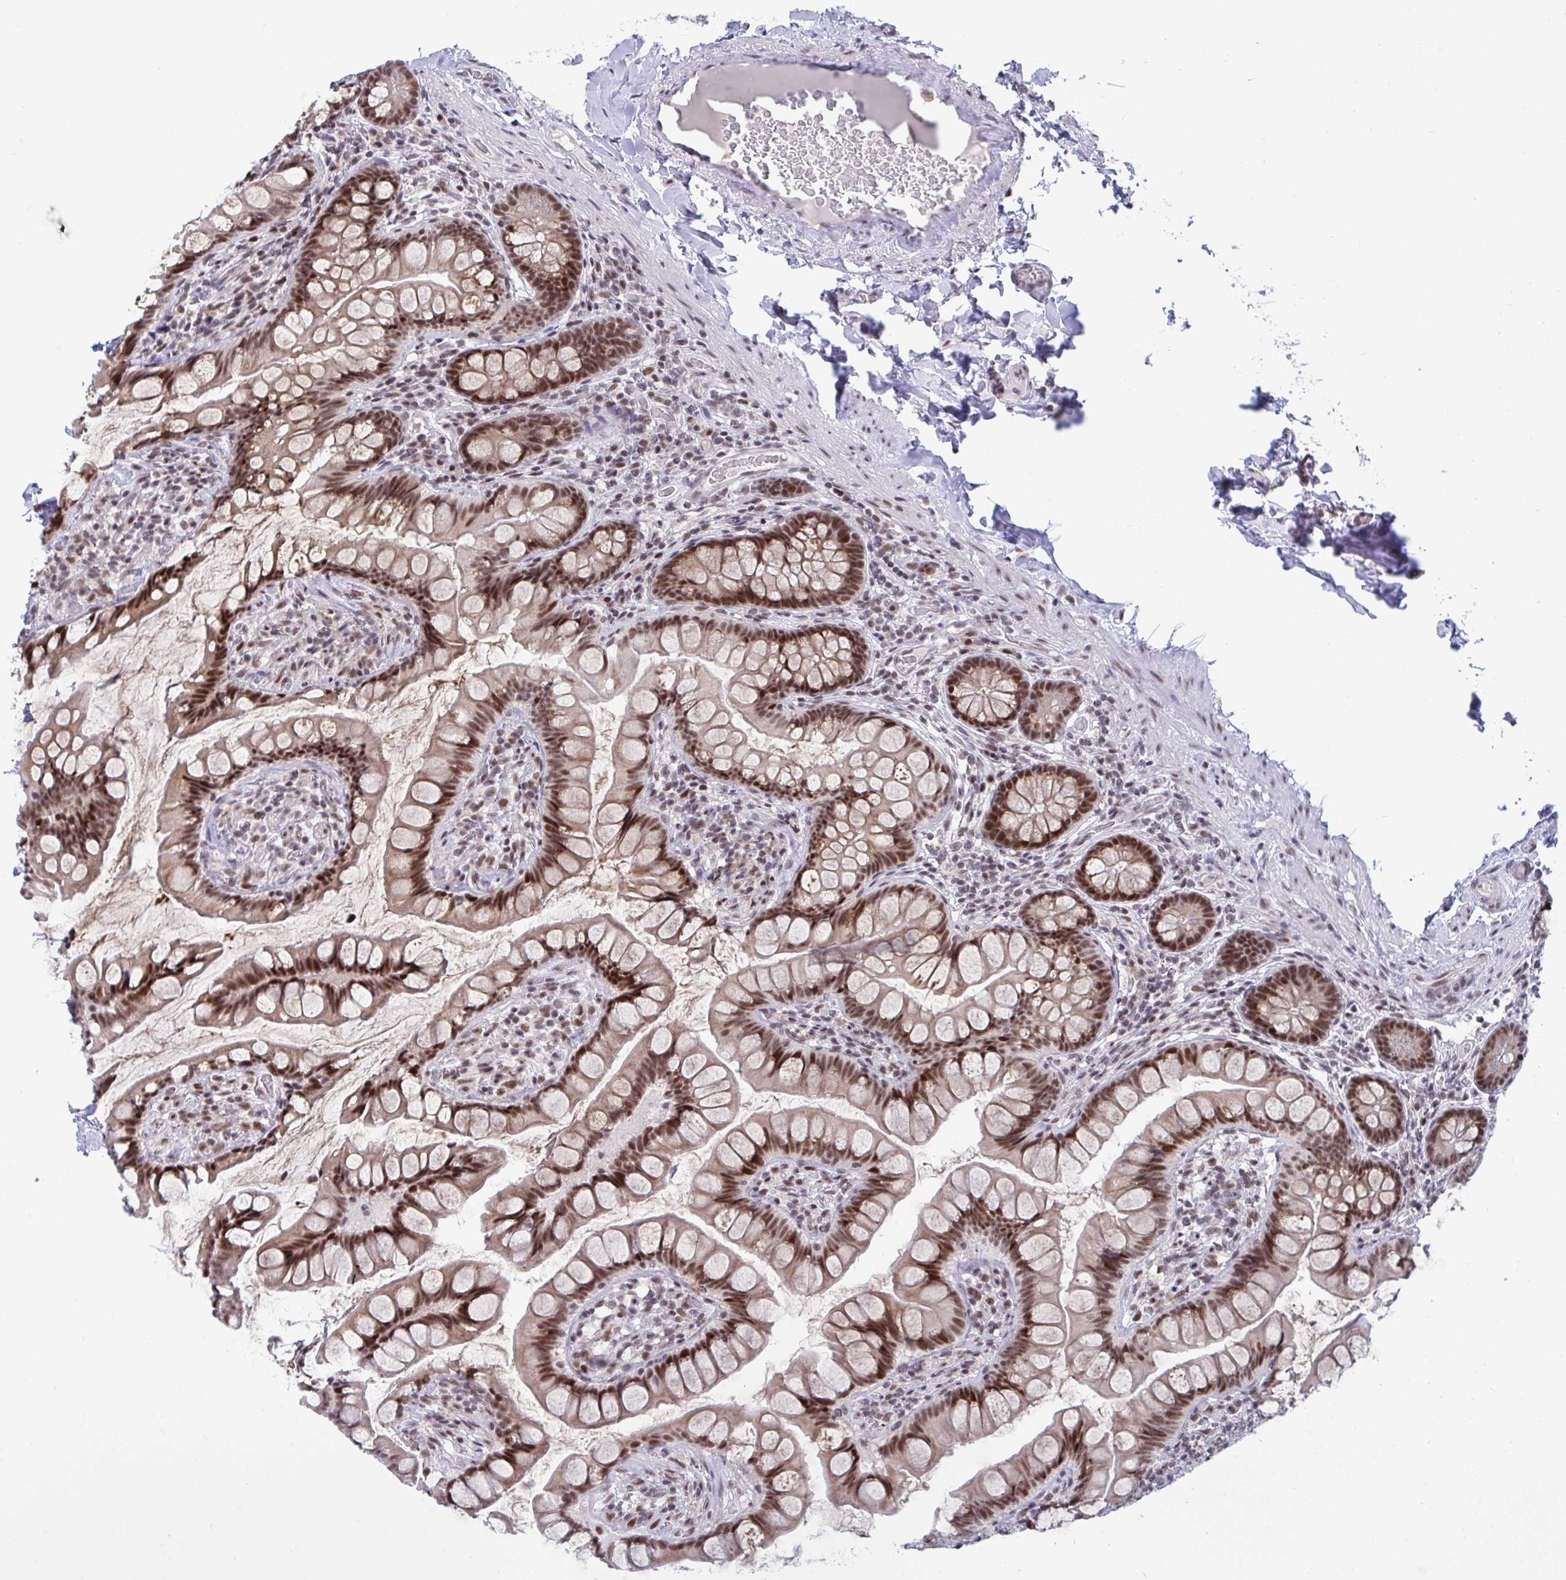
{"staining": {"intensity": "strong", "quantity": ">75%", "location": "nuclear"}, "tissue": "small intestine", "cell_type": "Glandular cells", "image_type": "normal", "snomed": [{"axis": "morphology", "description": "Normal tissue, NOS"}, {"axis": "topography", "description": "Small intestine"}], "caption": "This is a histology image of IHC staining of normal small intestine, which shows strong expression in the nuclear of glandular cells.", "gene": "WBP11", "patient": {"sex": "male", "age": 70}}